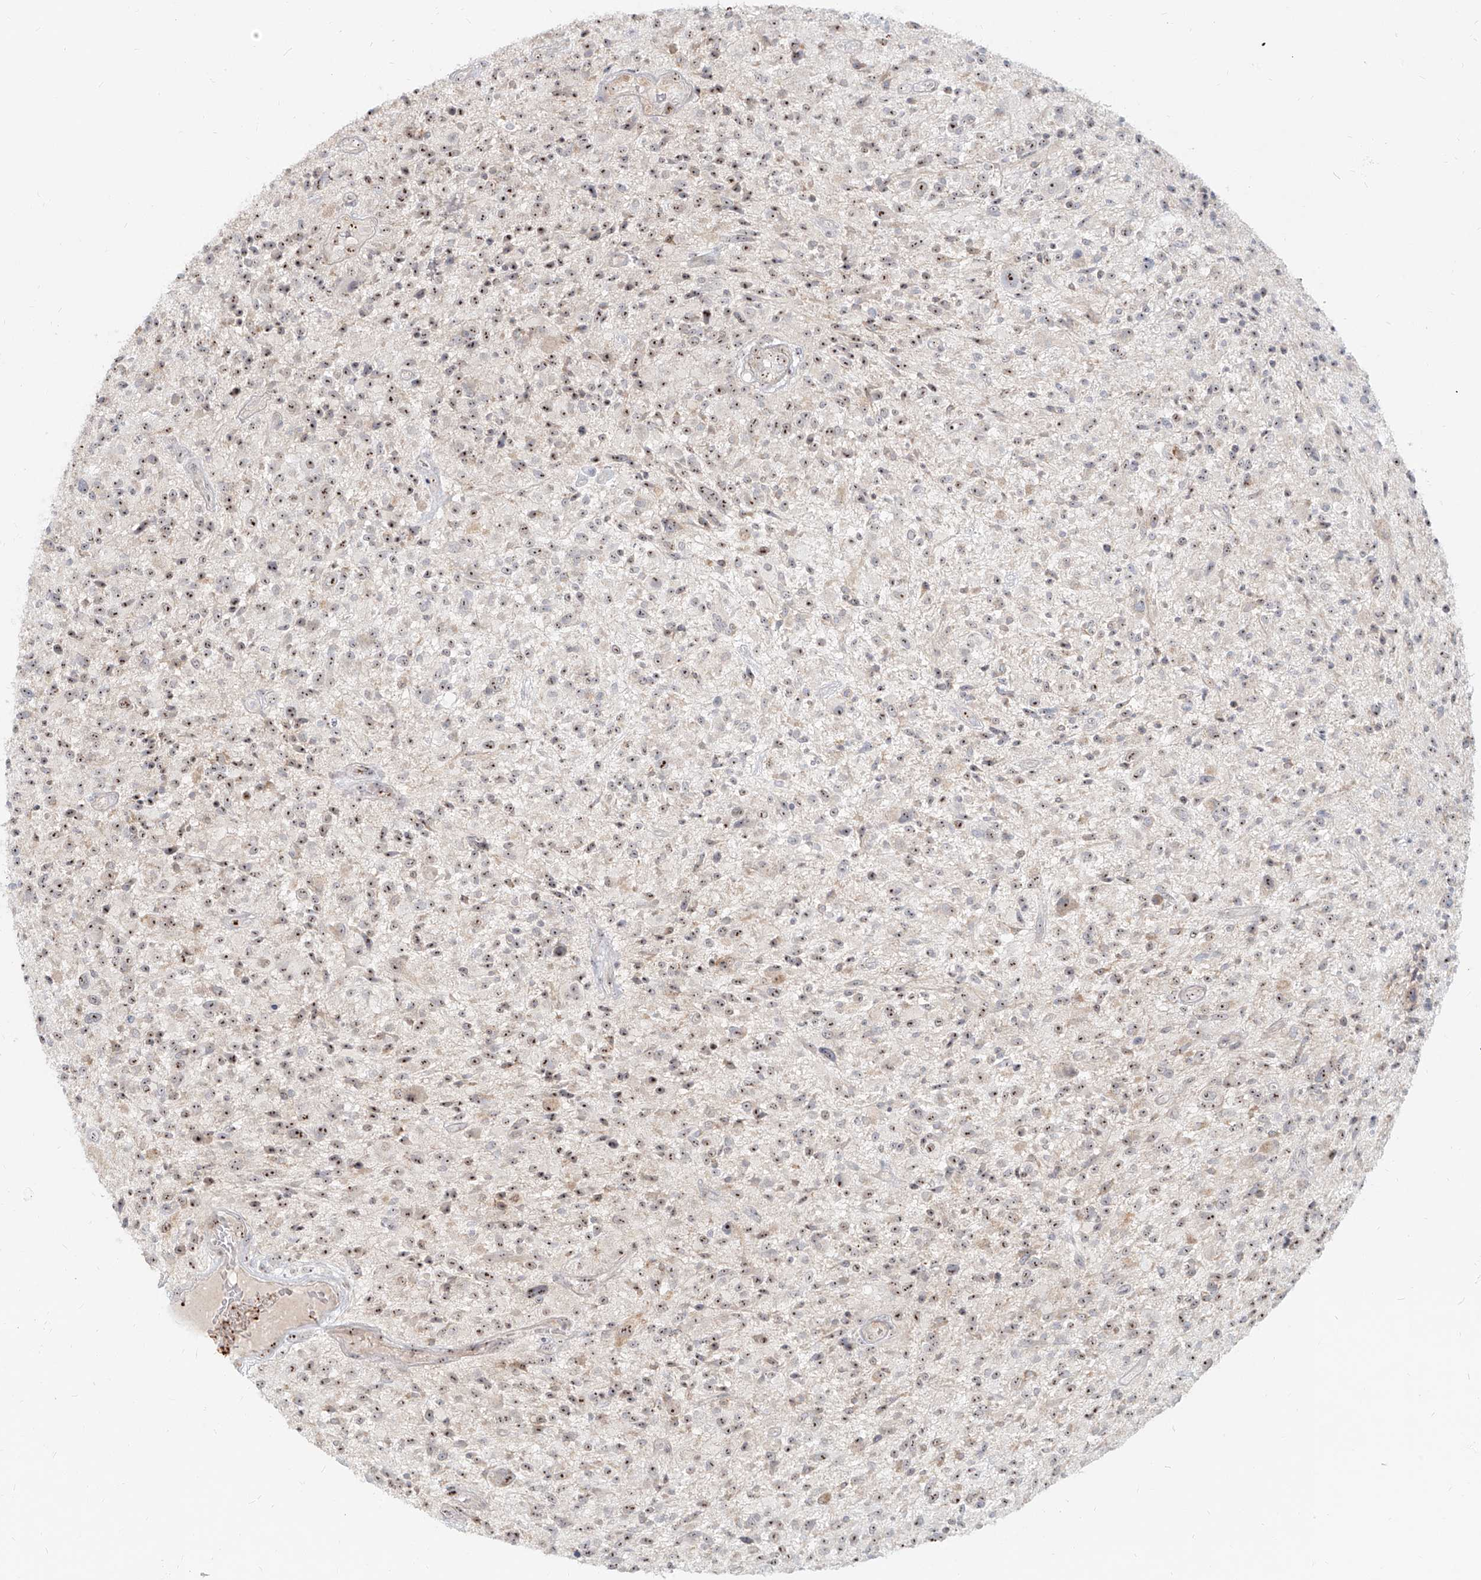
{"staining": {"intensity": "moderate", "quantity": ">75%", "location": "nuclear"}, "tissue": "glioma", "cell_type": "Tumor cells", "image_type": "cancer", "snomed": [{"axis": "morphology", "description": "Glioma, malignant, High grade"}, {"axis": "topography", "description": "Brain"}], "caption": "Tumor cells exhibit medium levels of moderate nuclear positivity in about >75% of cells in human high-grade glioma (malignant).", "gene": "BYSL", "patient": {"sex": "male", "age": 47}}